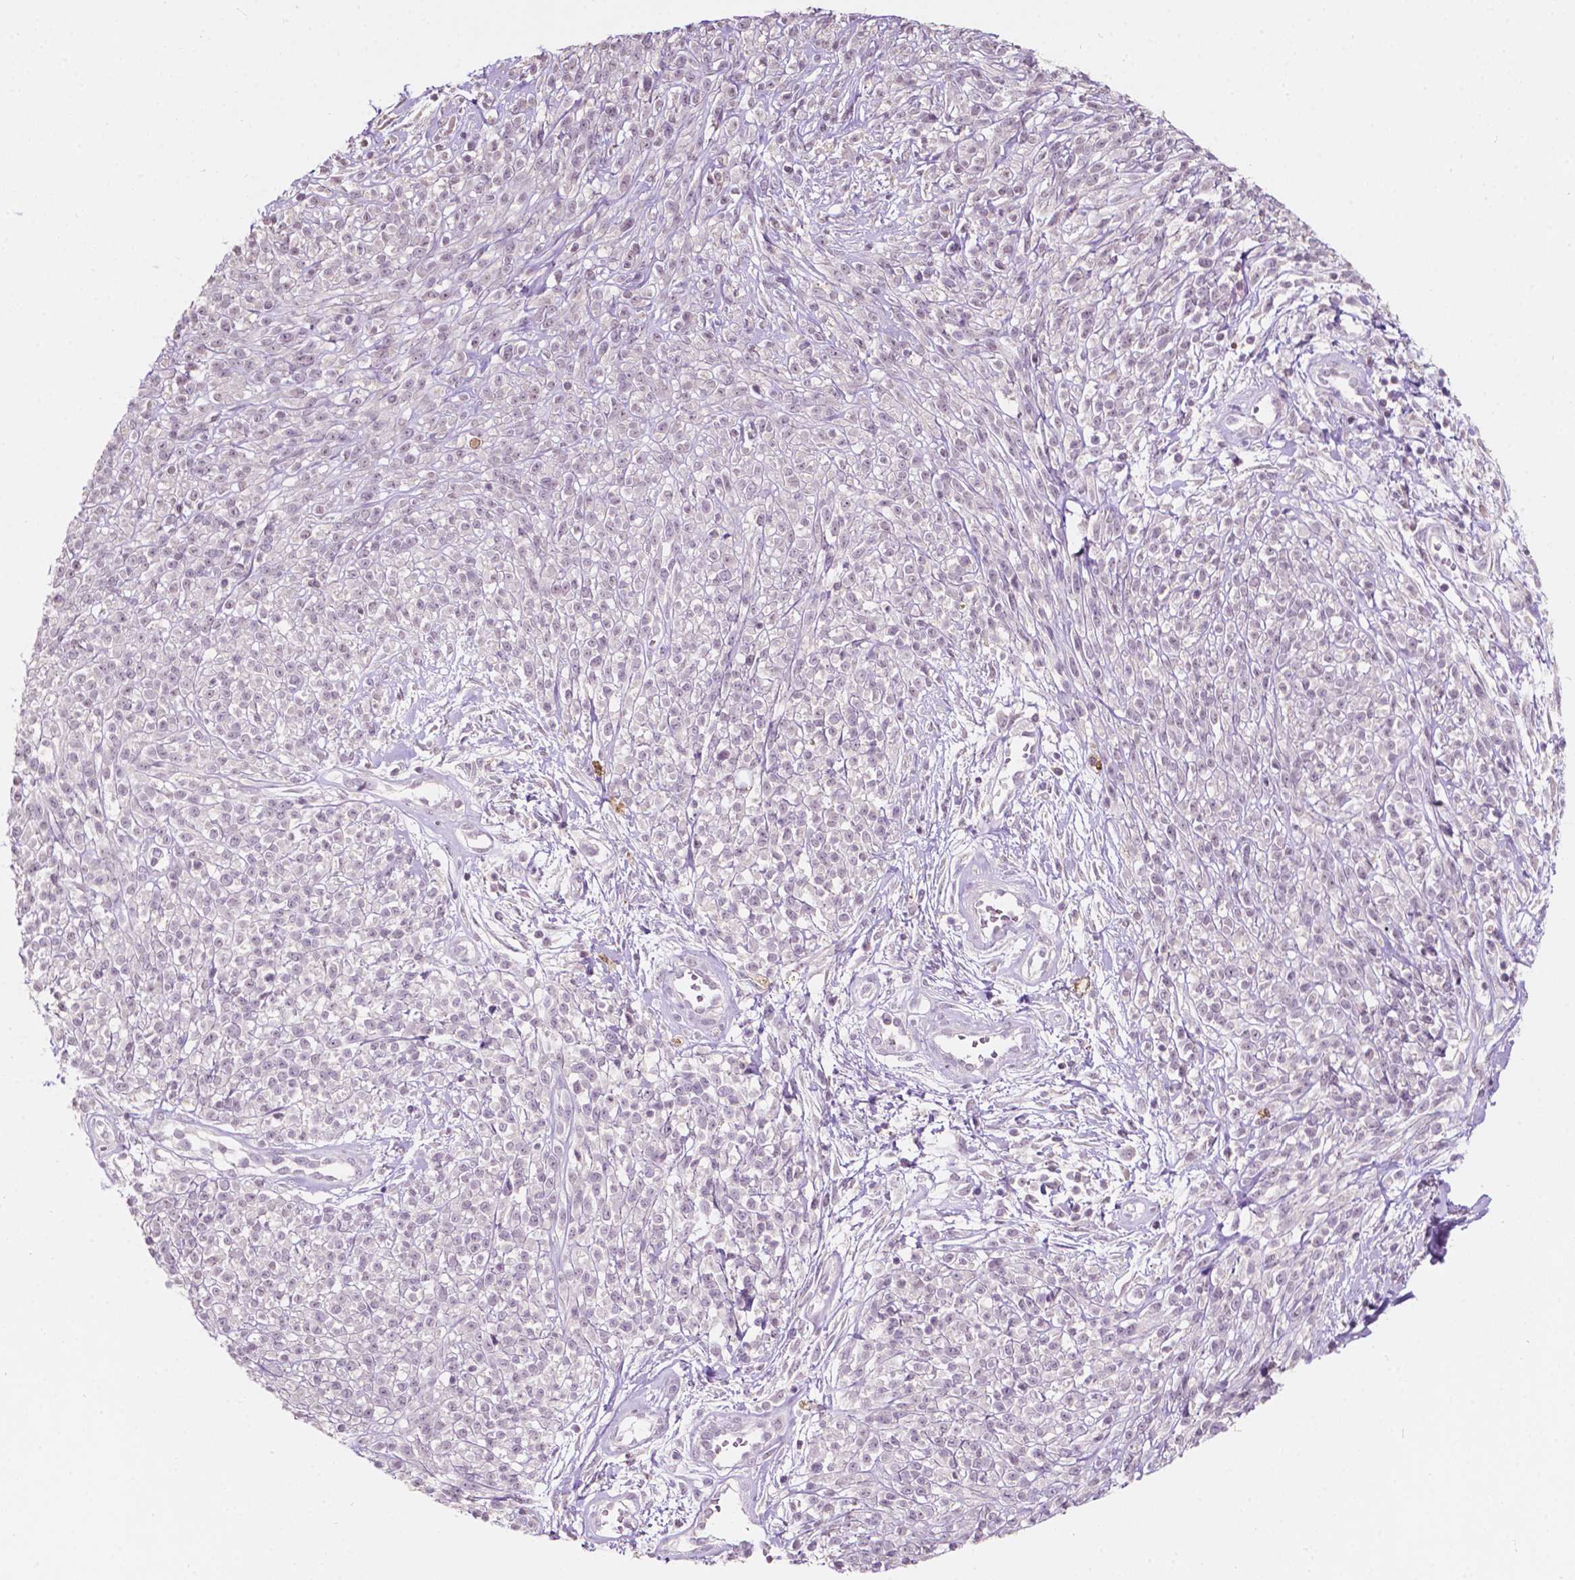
{"staining": {"intensity": "negative", "quantity": "none", "location": "none"}, "tissue": "melanoma", "cell_type": "Tumor cells", "image_type": "cancer", "snomed": [{"axis": "morphology", "description": "Malignant melanoma, NOS"}, {"axis": "topography", "description": "Skin"}, {"axis": "topography", "description": "Skin of trunk"}], "caption": "This is a micrograph of immunohistochemistry staining of malignant melanoma, which shows no staining in tumor cells.", "gene": "TM6SF2", "patient": {"sex": "male", "age": 74}}